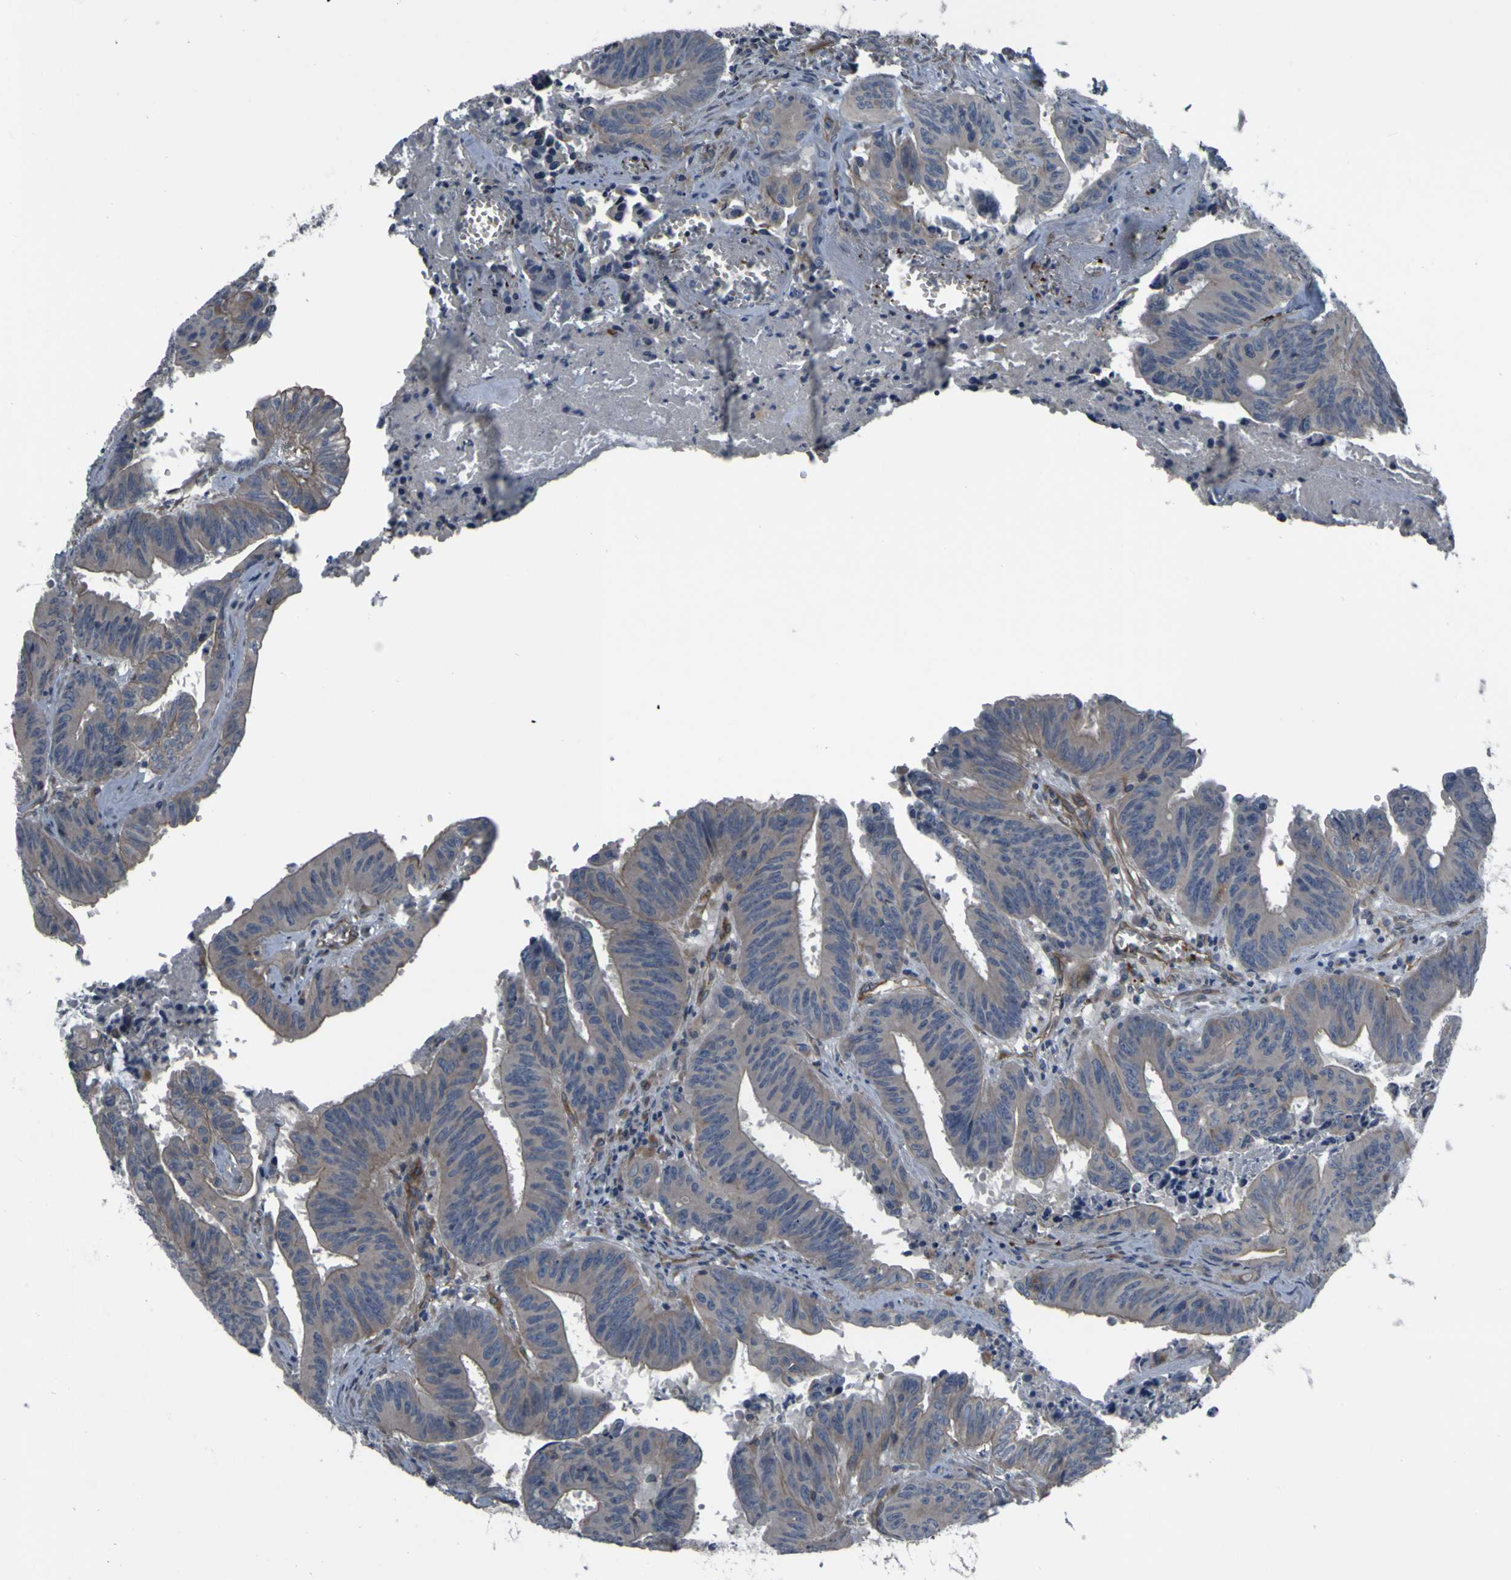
{"staining": {"intensity": "weak", "quantity": "25%-75%", "location": "cytoplasmic/membranous"}, "tissue": "colorectal cancer", "cell_type": "Tumor cells", "image_type": "cancer", "snomed": [{"axis": "morphology", "description": "Adenocarcinoma, NOS"}, {"axis": "topography", "description": "Colon"}], "caption": "A photomicrograph showing weak cytoplasmic/membranous staining in about 25%-75% of tumor cells in colorectal cancer, as visualized by brown immunohistochemical staining.", "gene": "GRAMD1A", "patient": {"sex": "male", "age": 45}}